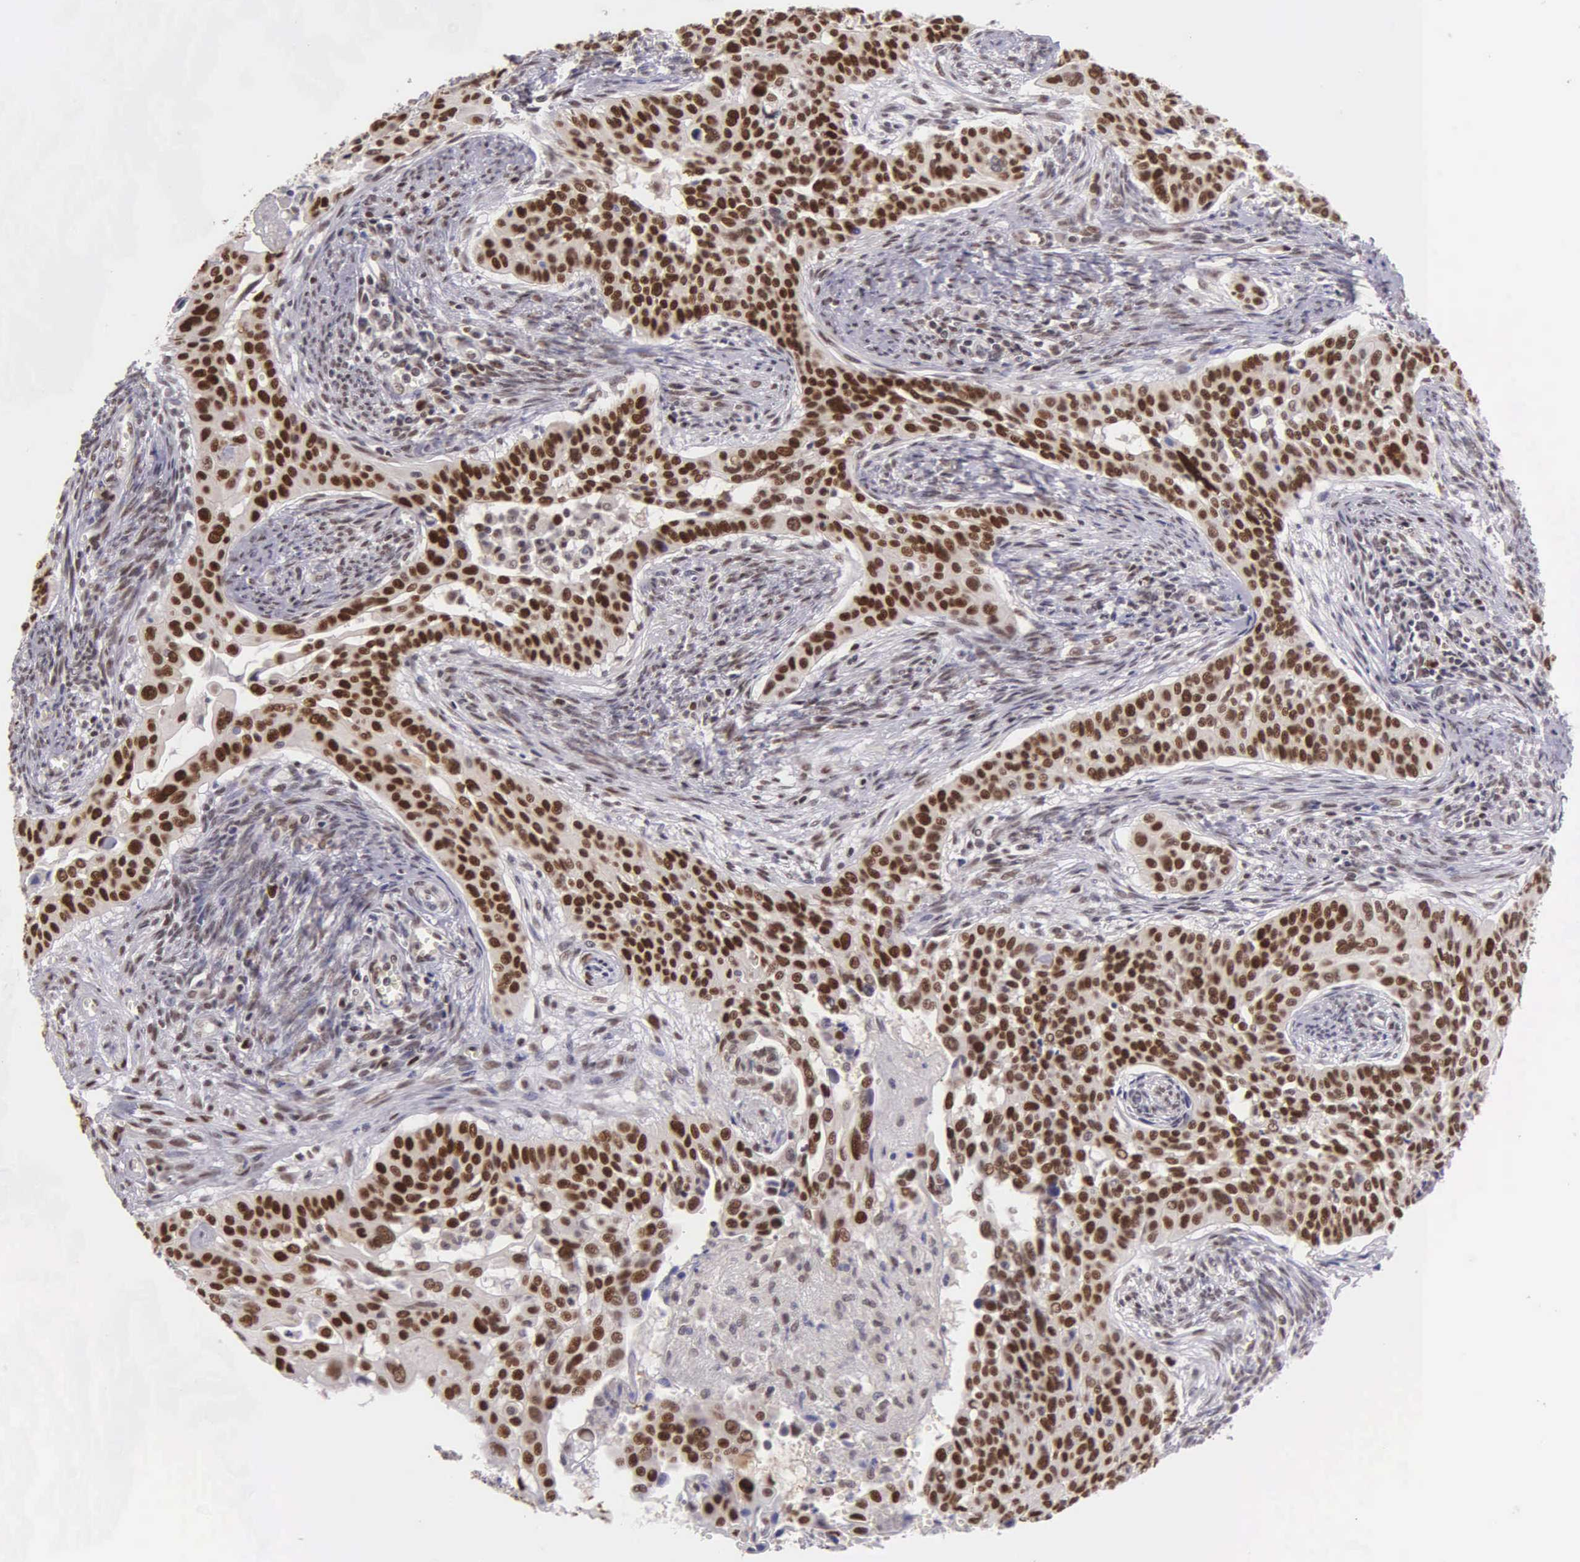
{"staining": {"intensity": "strong", "quantity": ">75%", "location": "nuclear"}, "tissue": "cervical cancer", "cell_type": "Tumor cells", "image_type": "cancer", "snomed": [{"axis": "morphology", "description": "Squamous cell carcinoma, NOS"}, {"axis": "topography", "description": "Cervix"}], "caption": "Protein analysis of cervical cancer (squamous cell carcinoma) tissue exhibits strong nuclear positivity in about >75% of tumor cells.", "gene": "UBR7", "patient": {"sex": "female", "age": 34}}